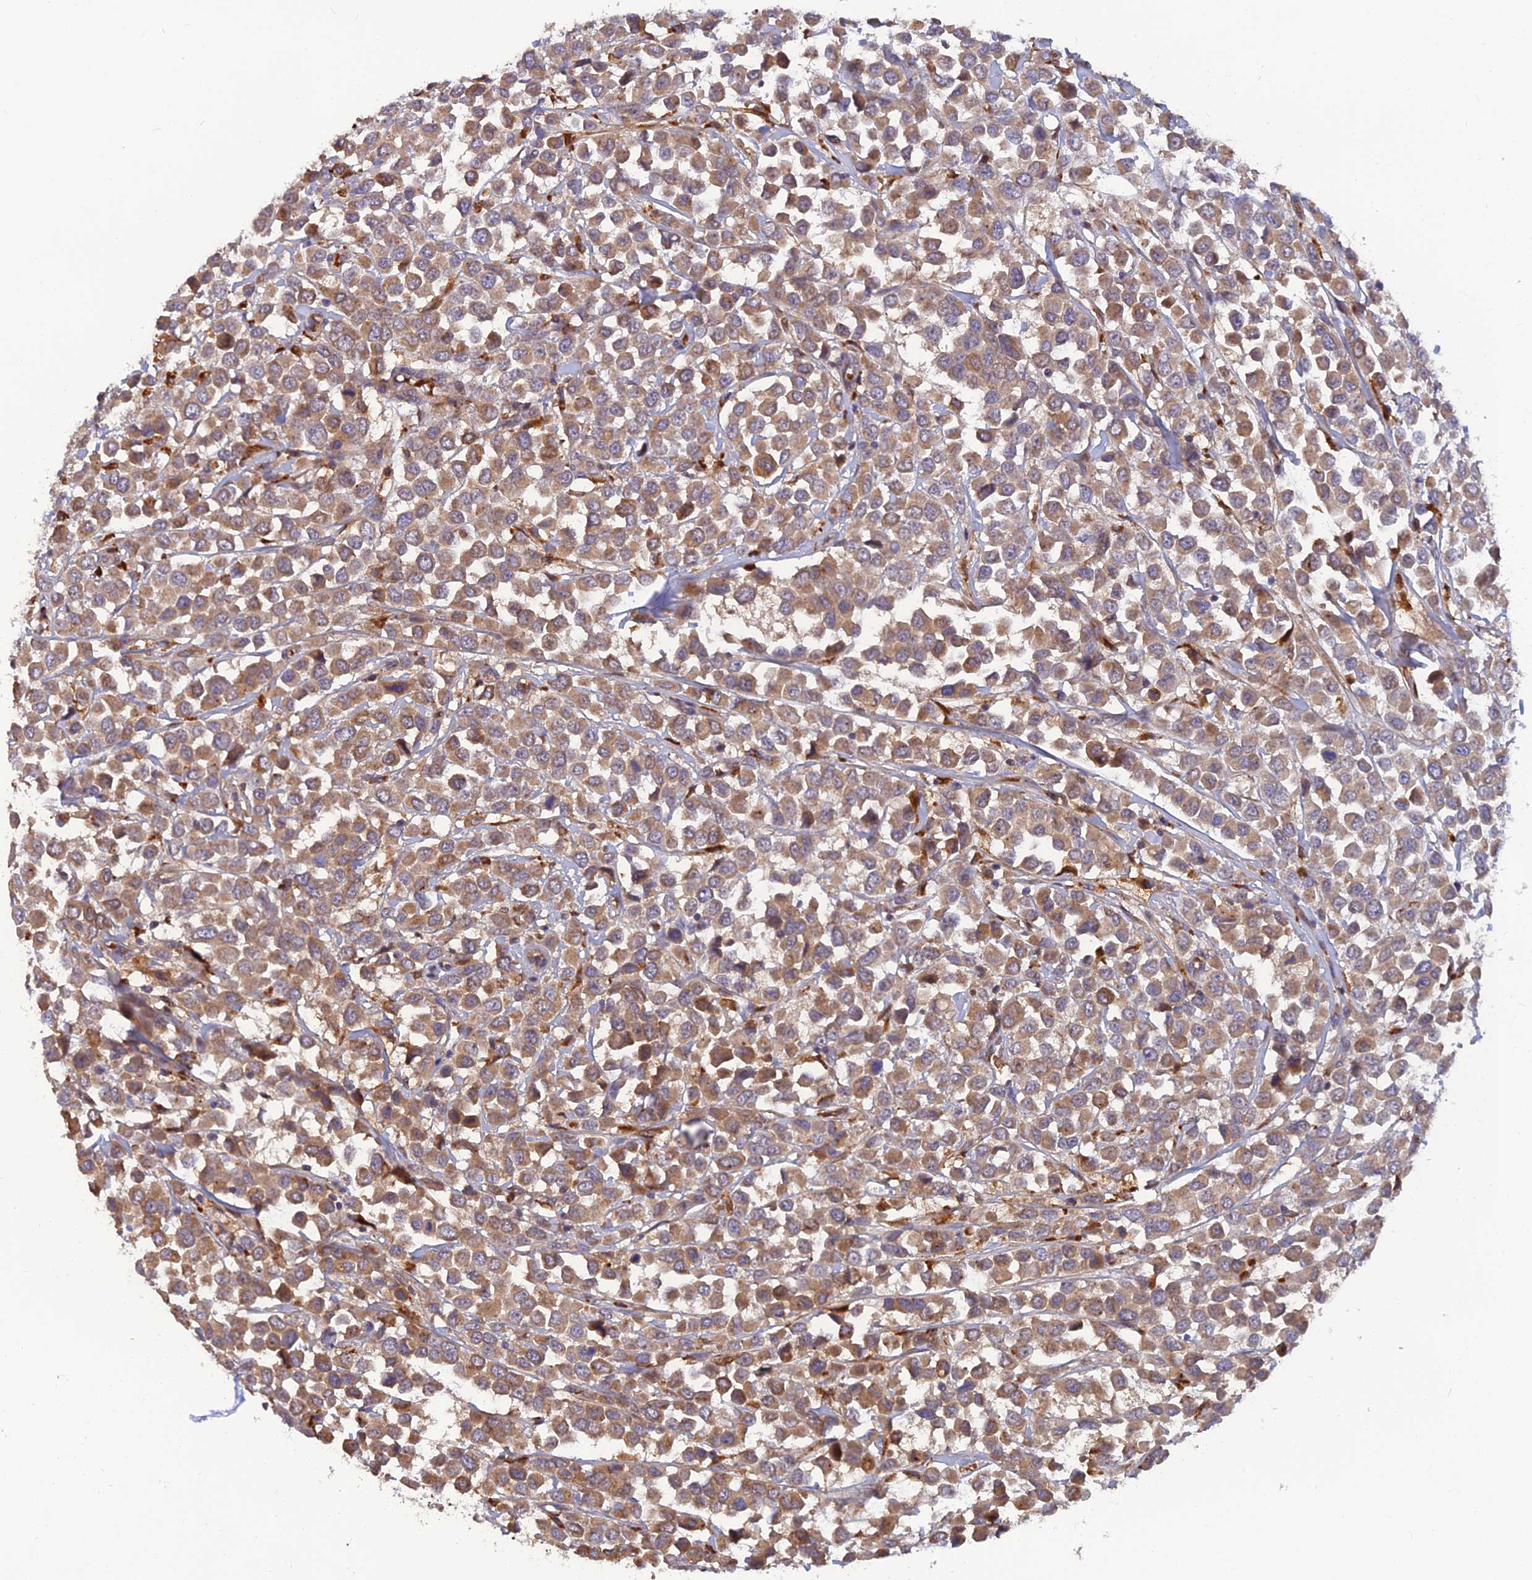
{"staining": {"intensity": "moderate", "quantity": ">75%", "location": "cytoplasmic/membranous"}, "tissue": "breast cancer", "cell_type": "Tumor cells", "image_type": "cancer", "snomed": [{"axis": "morphology", "description": "Duct carcinoma"}, {"axis": "topography", "description": "Breast"}], "caption": "The immunohistochemical stain labels moderate cytoplasmic/membranous expression in tumor cells of breast invasive ductal carcinoma tissue.", "gene": "FAM151B", "patient": {"sex": "female", "age": 61}}